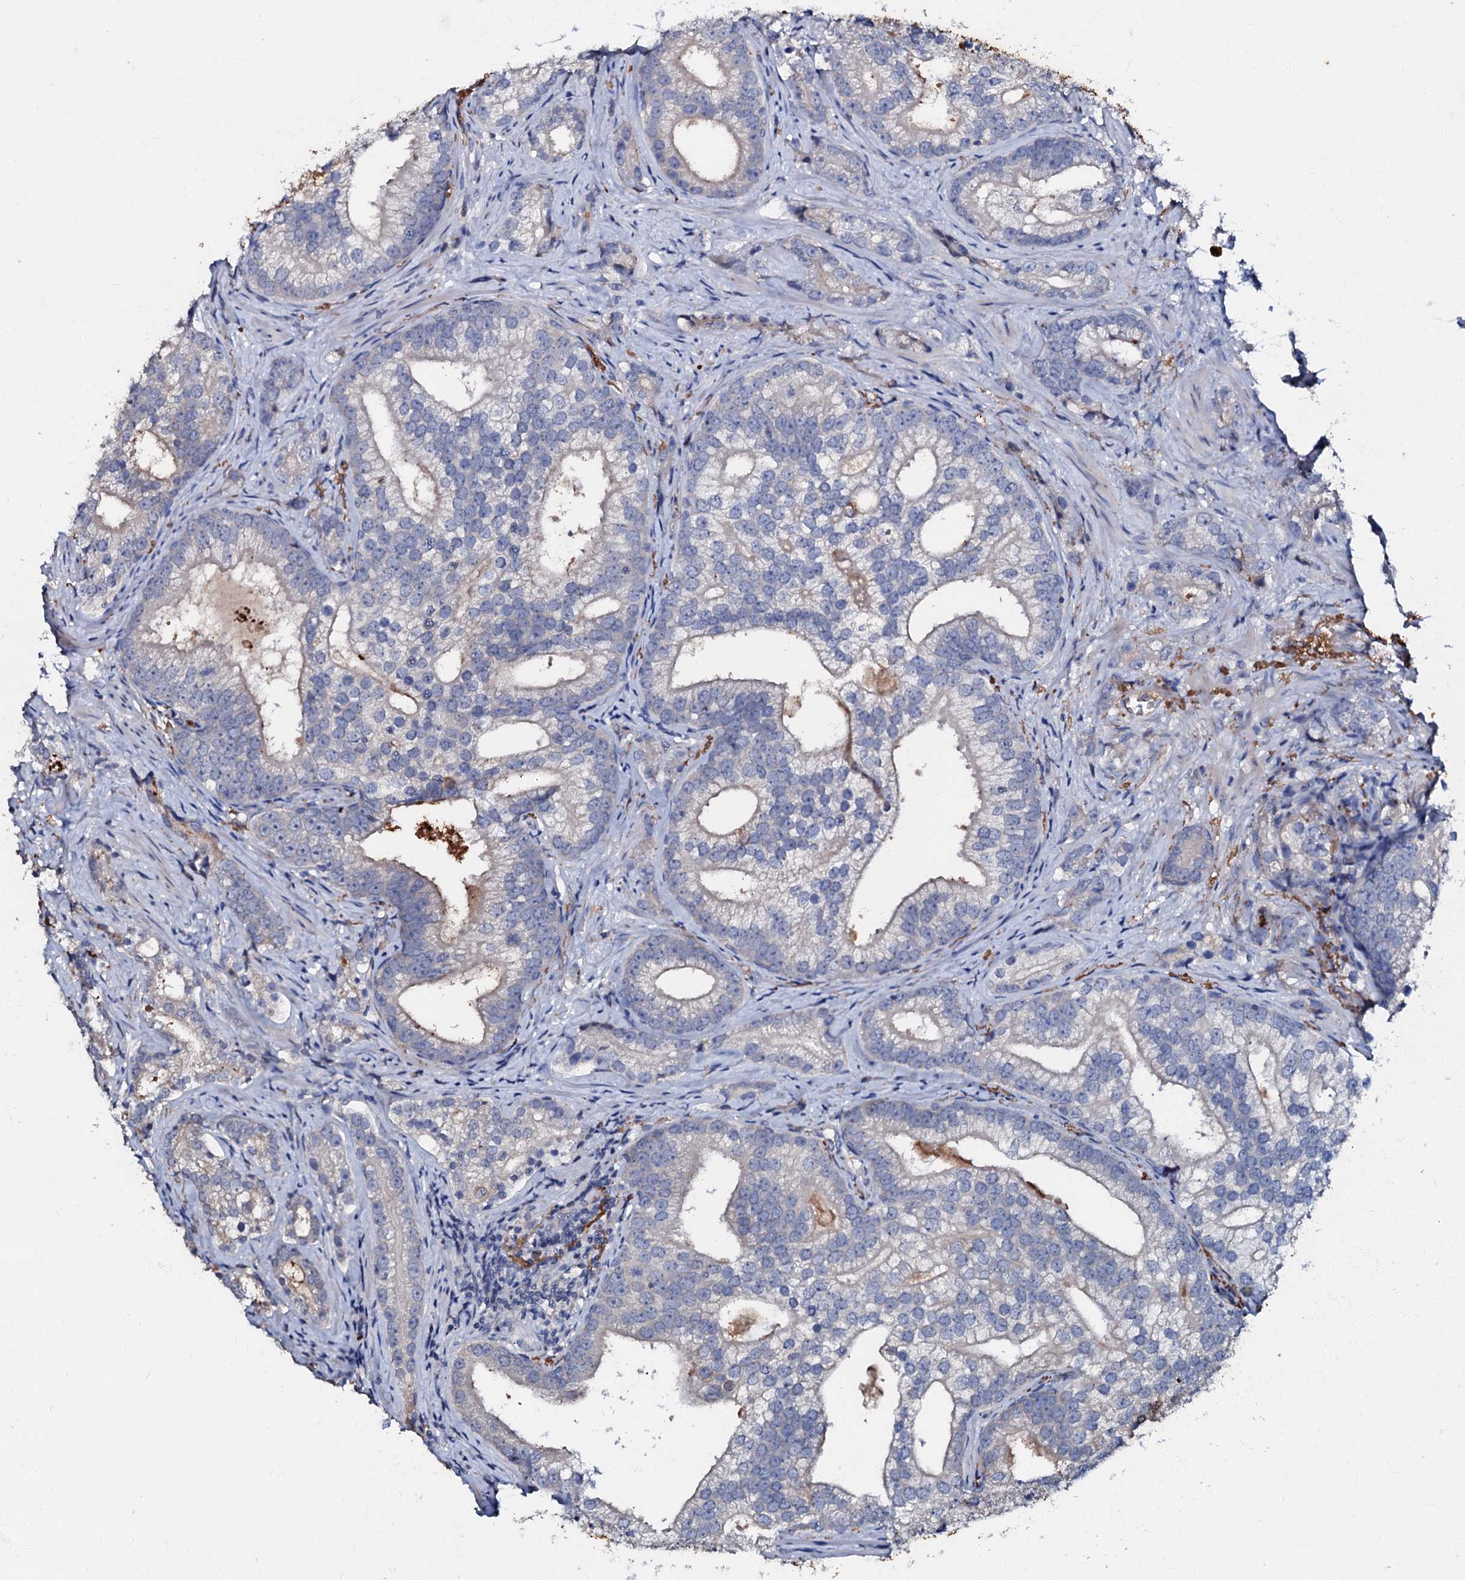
{"staining": {"intensity": "negative", "quantity": "none", "location": "none"}, "tissue": "prostate cancer", "cell_type": "Tumor cells", "image_type": "cancer", "snomed": [{"axis": "morphology", "description": "Adenocarcinoma, High grade"}, {"axis": "topography", "description": "Prostate"}], "caption": "Protein analysis of prostate cancer (high-grade adenocarcinoma) exhibits no significant expression in tumor cells.", "gene": "MANSC4", "patient": {"sex": "male", "age": 75}}